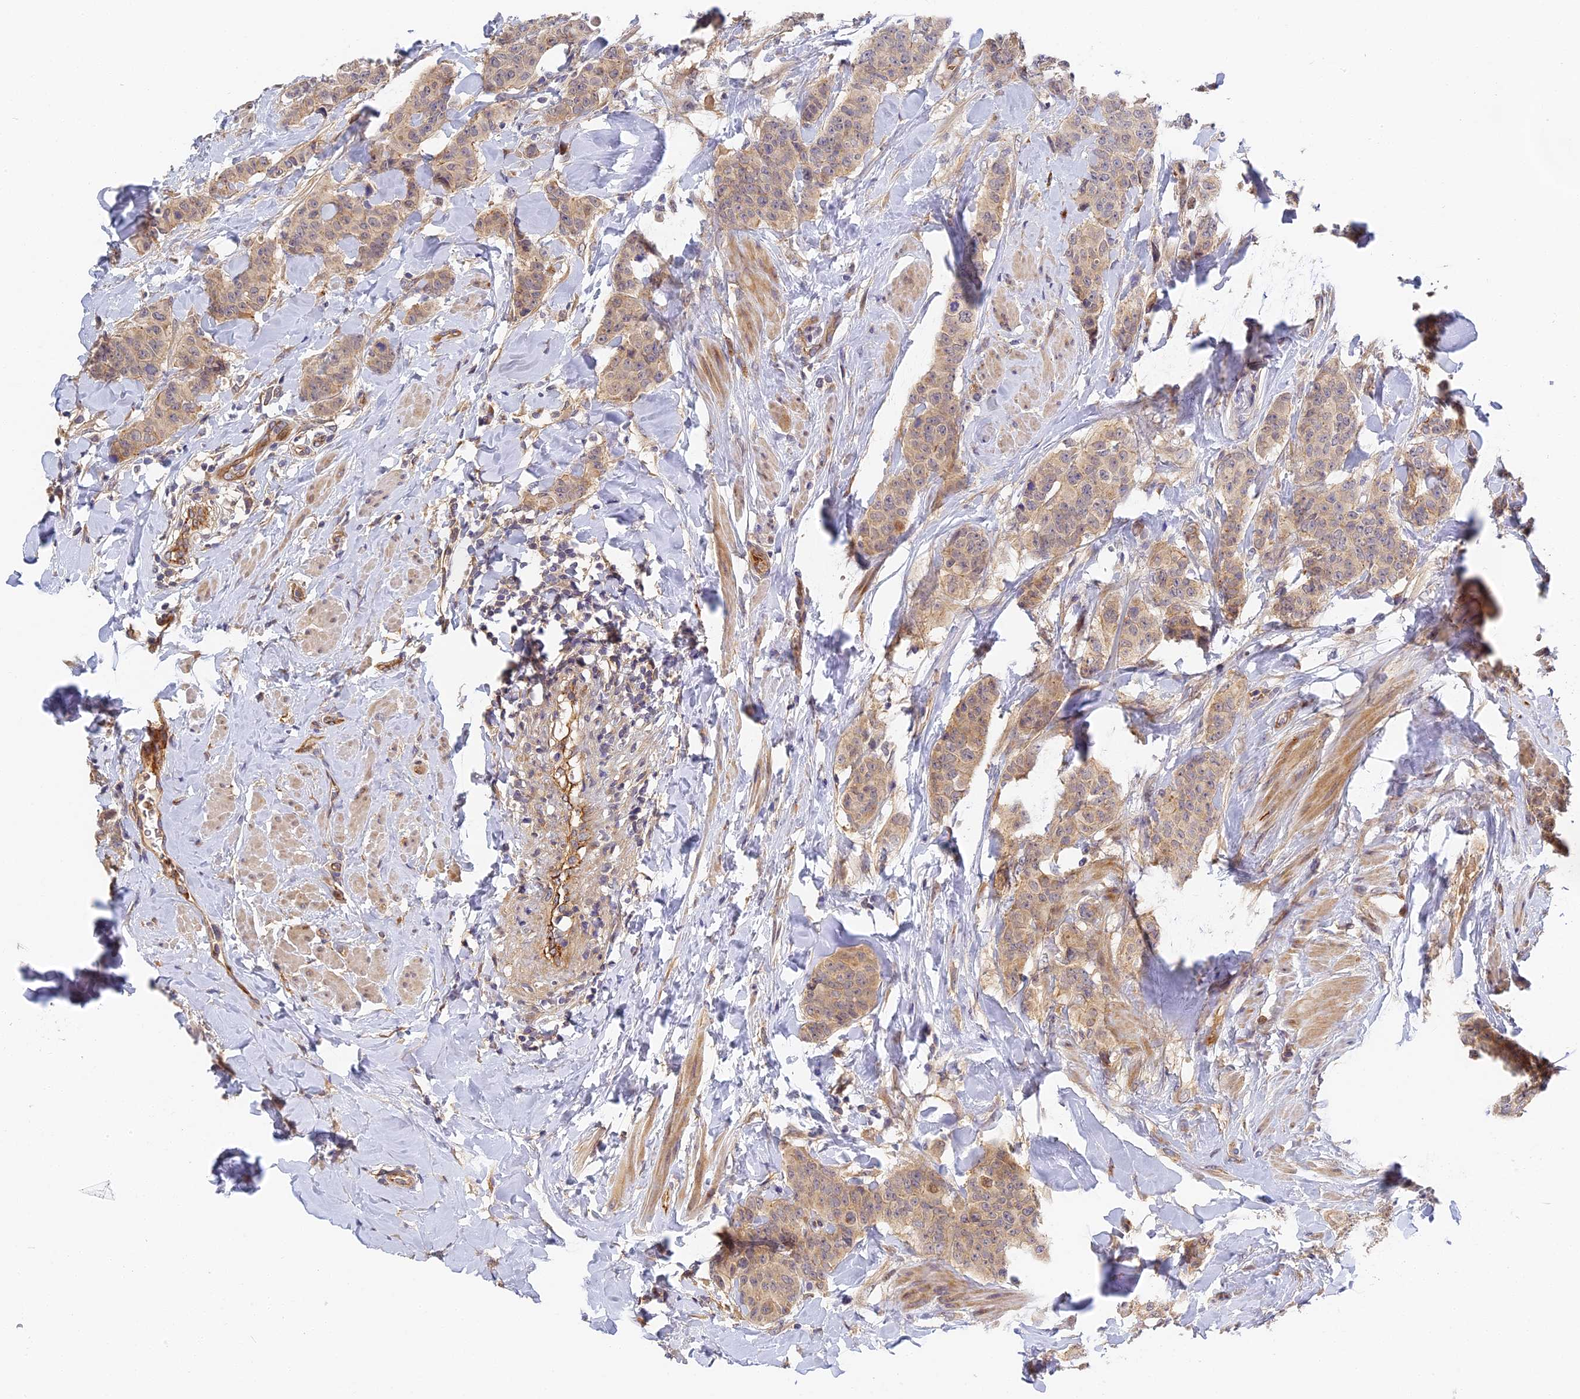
{"staining": {"intensity": "moderate", "quantity": ">75%", "location": "cytoplasmic/membranous"}, "tissue": "breast cancer", "cell_type": "Tumor cells", "image_type": "cancer", "snomed": [{"axis": "morphology", "description": "Duct carcinoma"}, {"axis": "topography", "description": "Breast"}], "caption": "Protein expression analysis of breast cancer shows moderate cytoplasmic/membranous expression in approximately >75% of tumor cells.", "gene": "MISP3", "patient": {"sex": "female", "age": 40}}